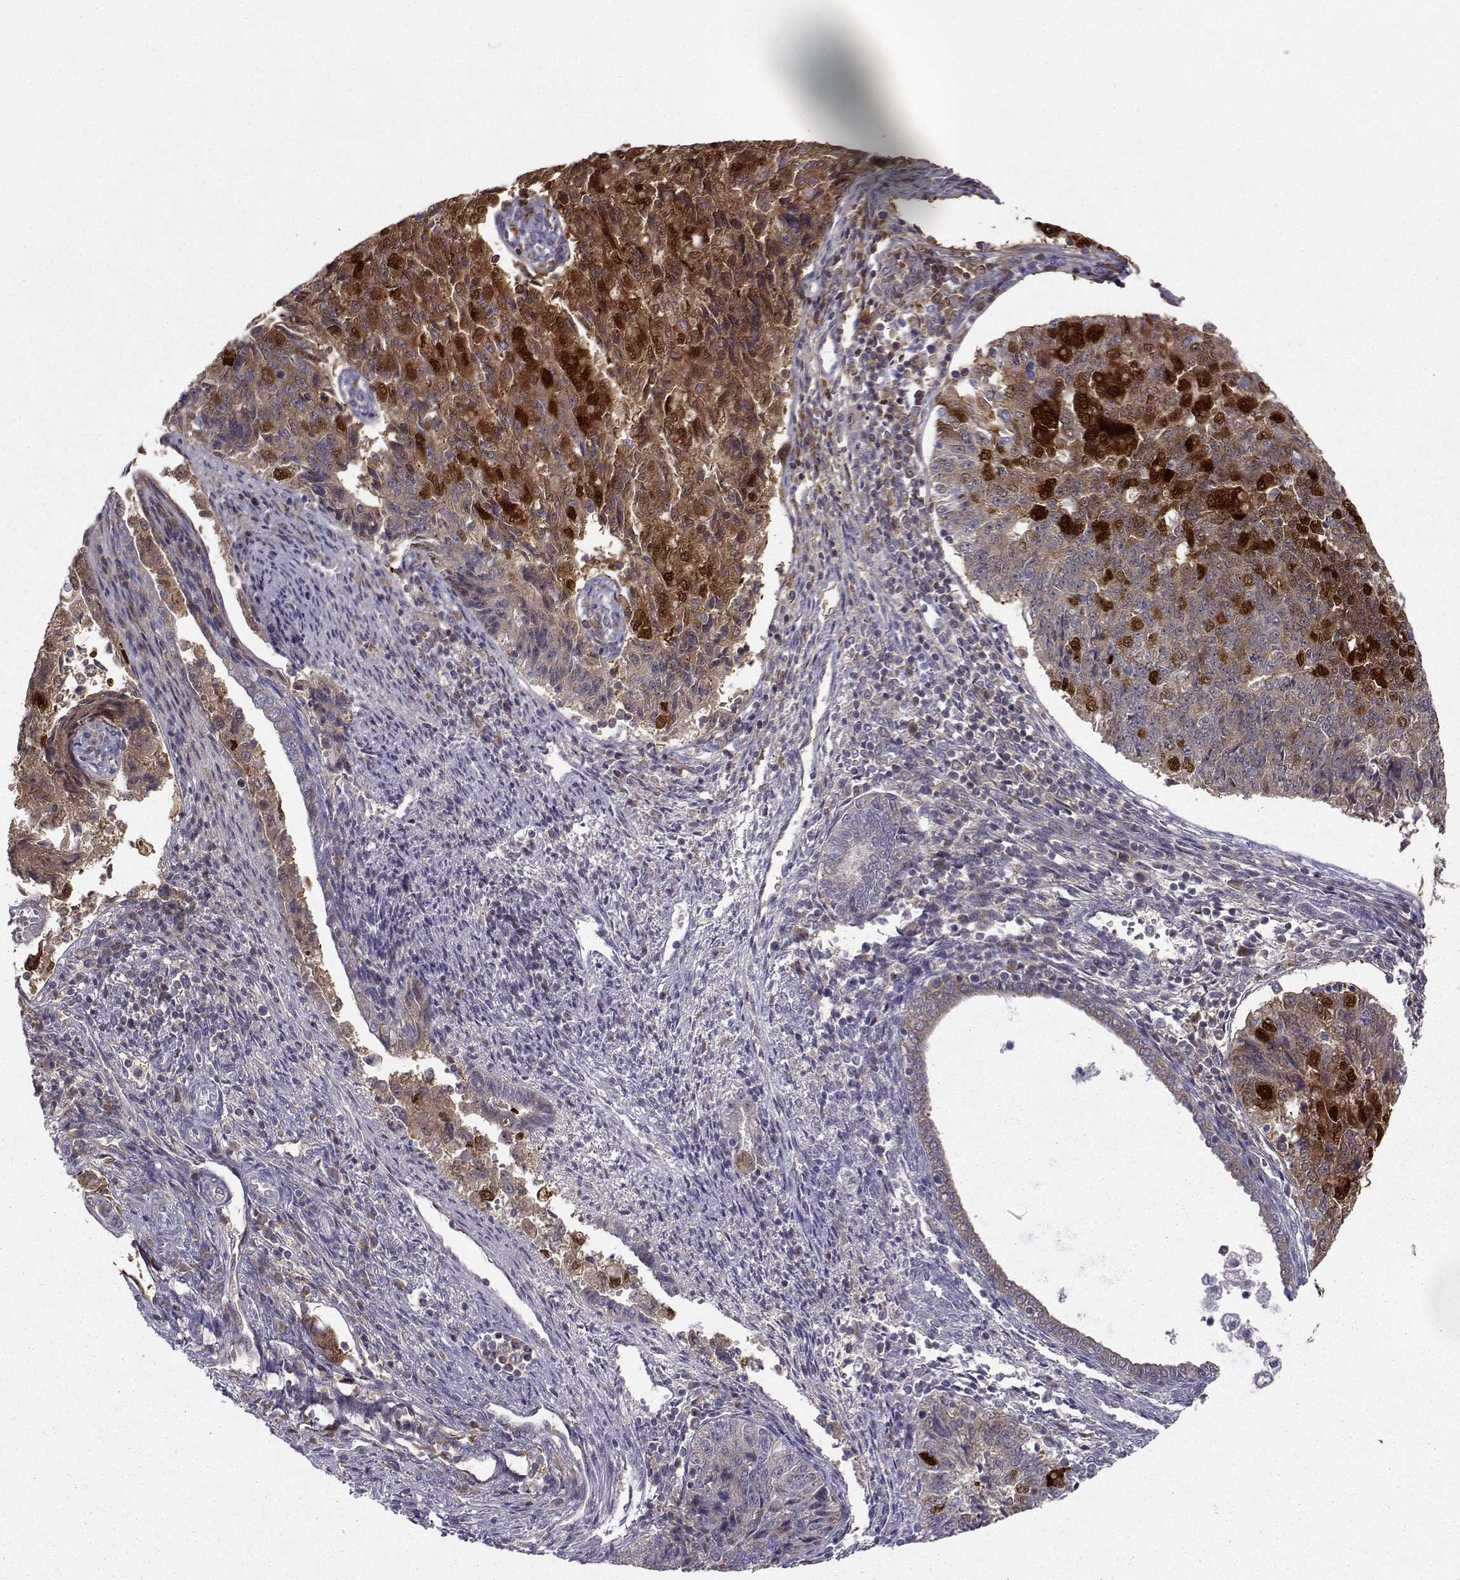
{"staining": {"intensity": "strong", "quantity": "<25%", "location": "cytoplasmic/membranous"}, "tissue": "endometrial cancer", "cell_type": "Tumor cells", "image_type": "cancer", "snomed": [{"axis": "morphology", "description": "Adenocarcinoma, NOS"}, {"axis": "topography", "description": "Endometrium"}], "caption": "Endometrial adenocarcinoma stained with DAB IHC displays medium levels of strong cytoplasmic/membranous staining in about <25% of tumor cells.", "gene": "NQO1", "patient": {"sex": "female", "age": 43}}